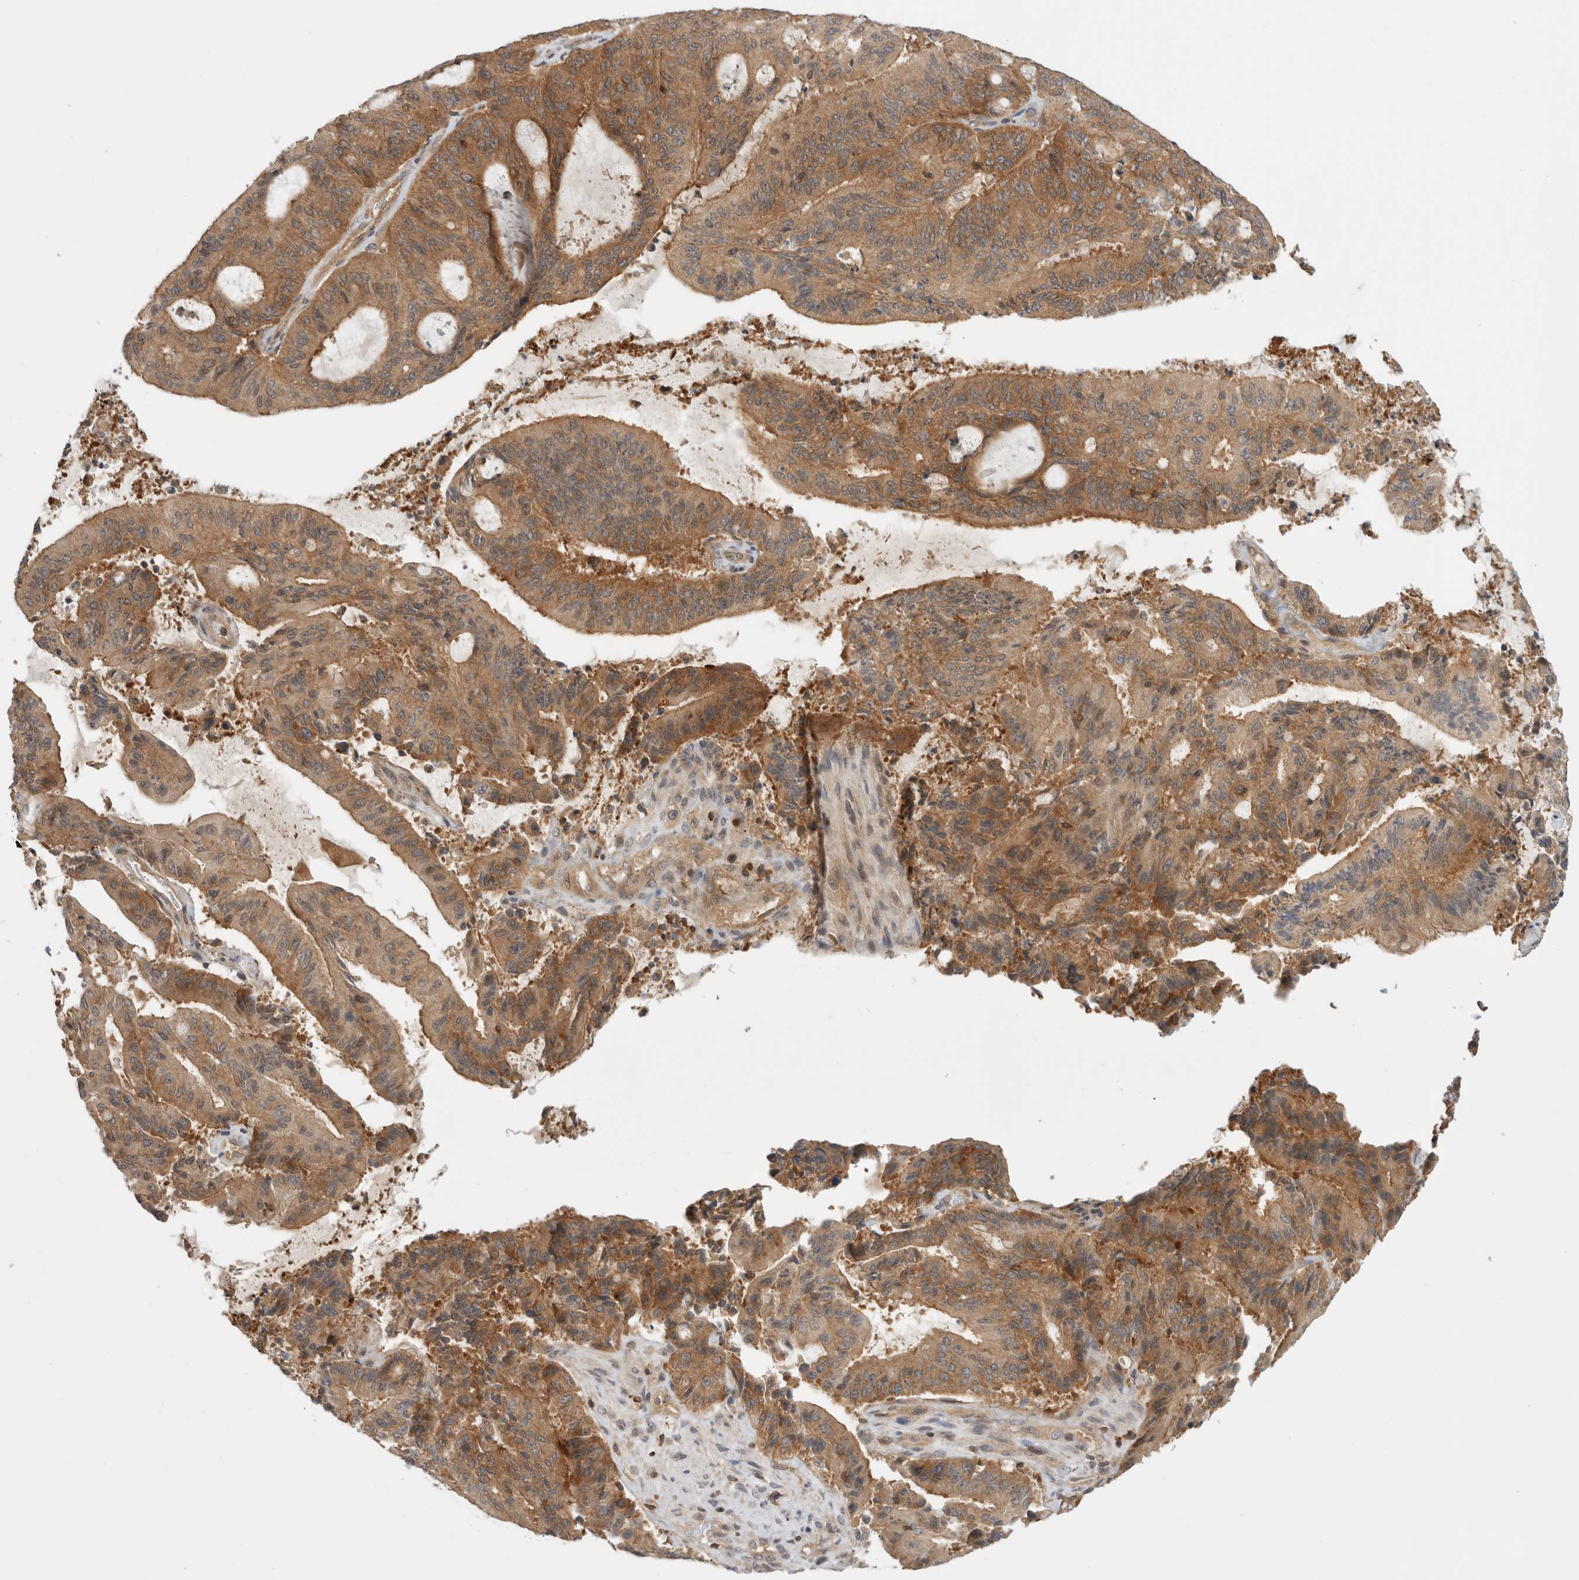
{"staining": {"intensity": "moderate", "quantity": ">75%", "location": "cytoplasmic/membranous"}, "tissue": "liver cancer", "cell_type": "Tumor cells", "image_type": "cancer", "snomed": [{"axis": "morphology", "description": "Normal tissue, NOS"}, {"axis": "morphology", "description": "Cholangiocarcinoma"}, {"axis": "topography", "description": "Liver"}, {"axis": "topography", "description": "Peripheral nerve tissue"}], "caption": "The photomicrograph shows staining of liver cholangiocarcinoma, revealing moderate cytoplasmic/membranous protein positivity (brown color) within tumor cells.", "gene": "NFKB1", "patient": {"sex": "female", "age": 73}}